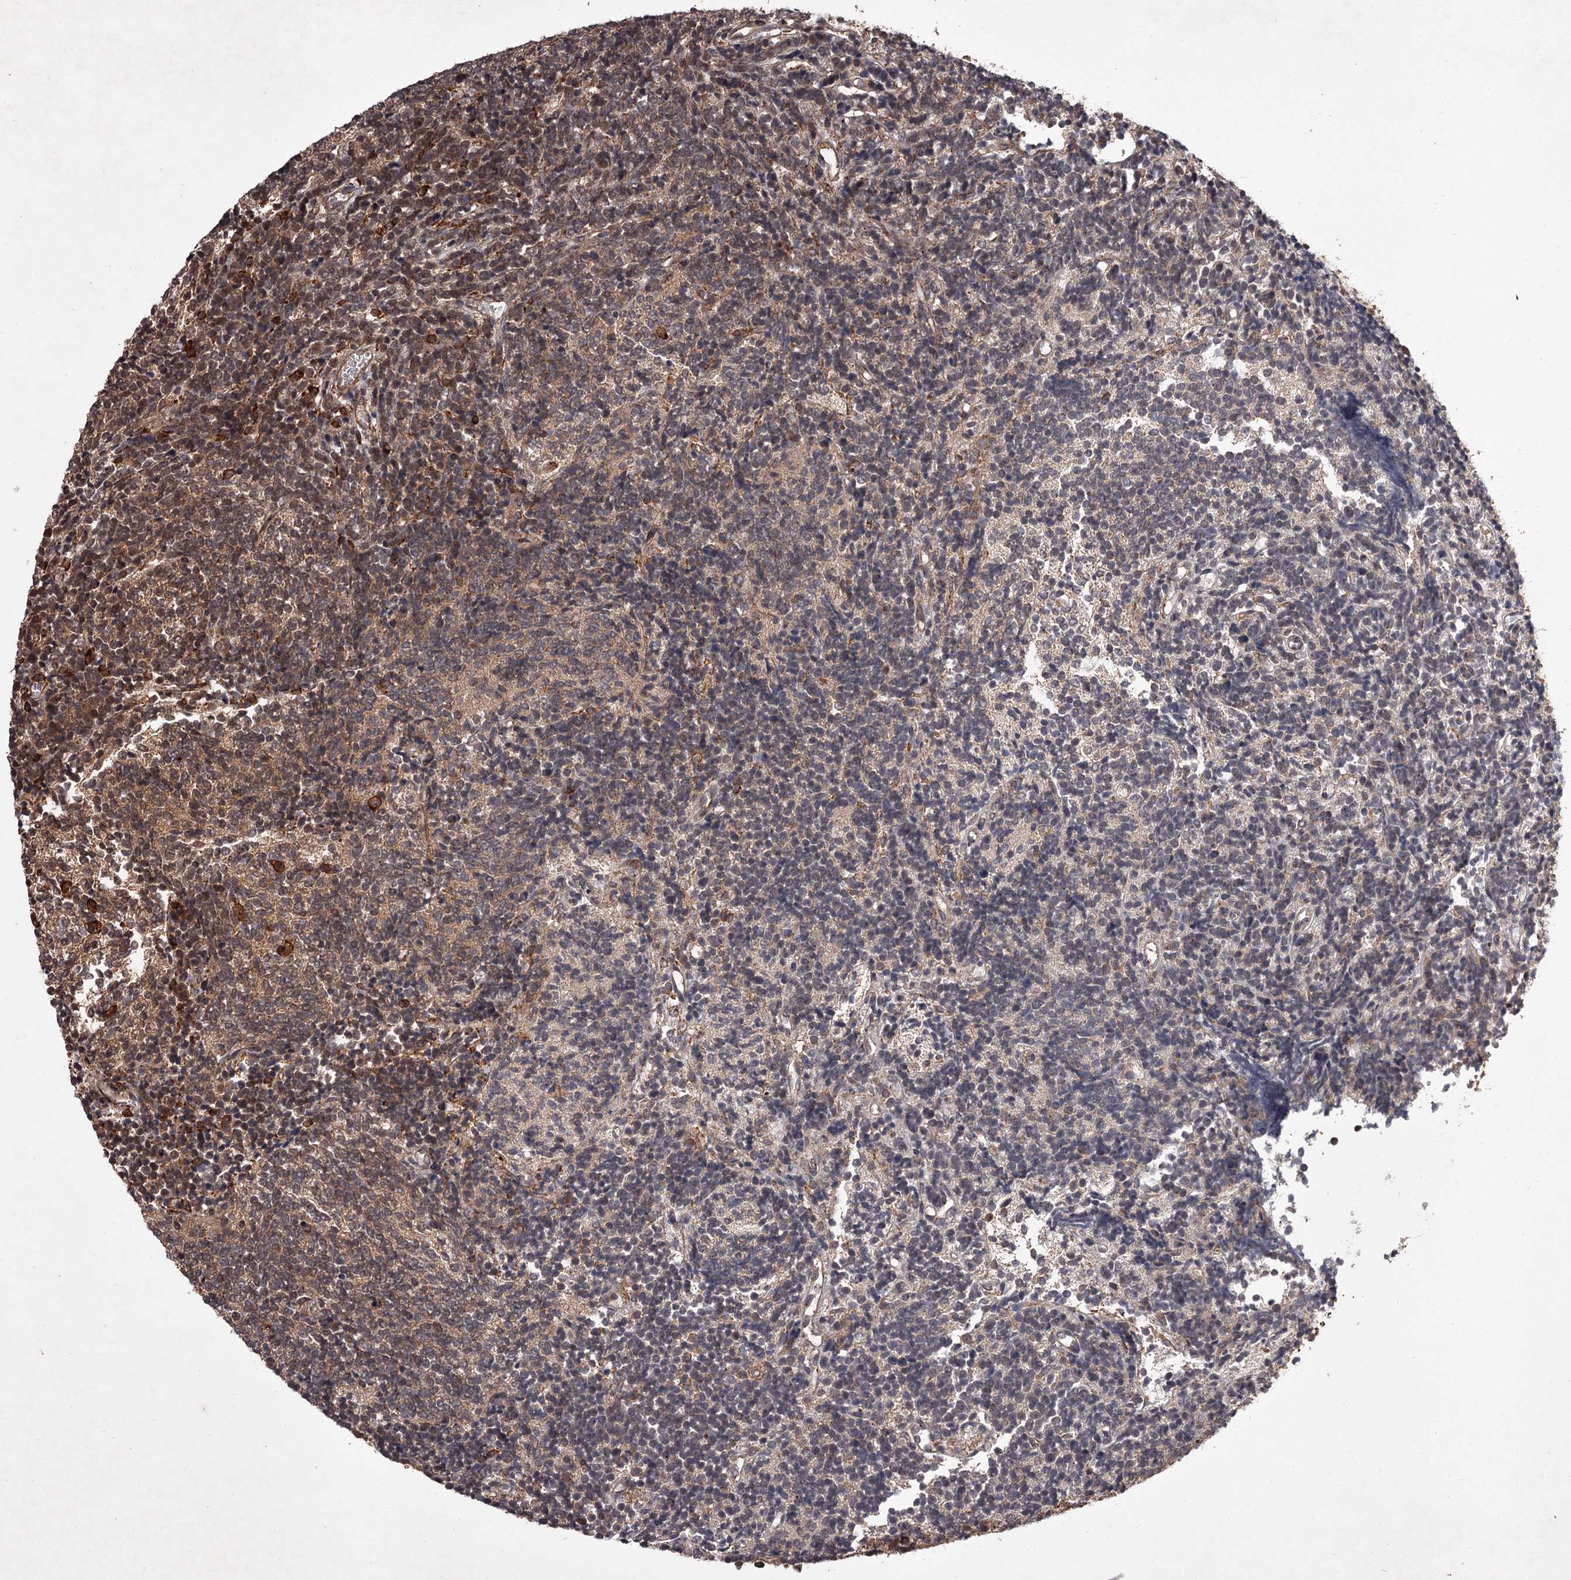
{"staining": {"intensity": "moderate", "quantity": "25%-75%", "location": "cytoplasmic/membranous,nuclear"}, "tissue": "glioma", "cell_type": "Tumor cells", "image_type": "cancer", "snomed": [{"axis": "morphology", "description": "Glioma, malignant, Low grade"}, {"axis": "topography", "description": "Brain"}], "caption": "Brown immunohistochemical staining in human malignant glioma (low-grade) demonstrates moderate cytoplasmic/membranous and nuclear staining in approximately 25%-75% of tumor cells.", "gene": "TBC1D23", "patient": {"sex": "female", "age": 1}}